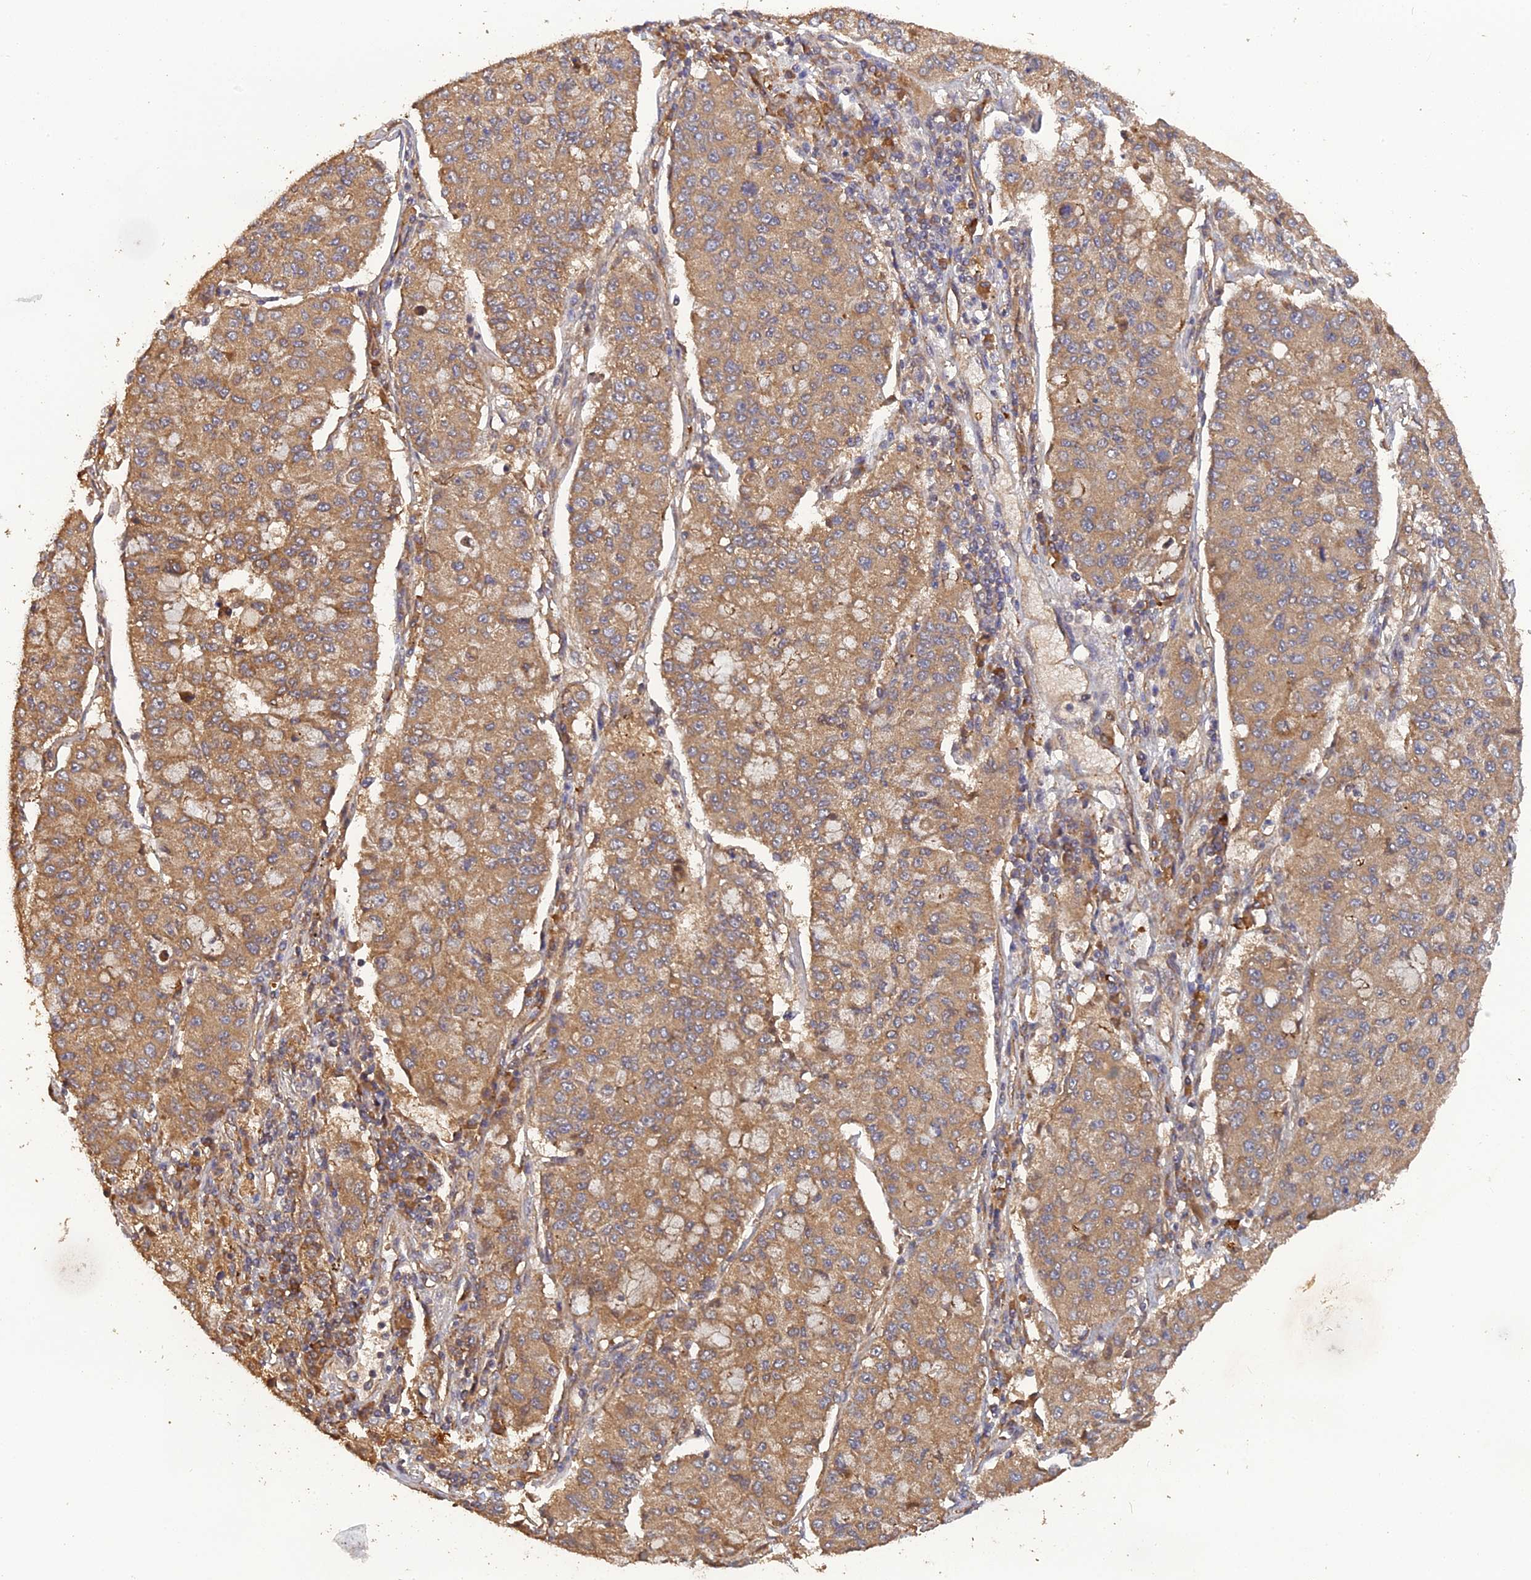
{"staining": {"intensity": "moderate", "quantity": ">75%", "location": "cytoplasmic/membranous"}, "tissue": "lung cancer", "cell_type": "Tumor cells", "image_type": "cancer", "snomed": [{"axis": "morphology", "description": "Squamous cell carcinoma, NOS"}, {"axis": "topography", "description": "Lung"}], "caption": "This histopathology image exhibits immunohistochemistry (IHC) staining of human squamous cell carcinoma (lung), with medium moderate cytoplasmic/membranous positivity in about >75% of tumor cells.", "gene": "ARHGAP40", "patient": {"sex": "male", "age": 74}}